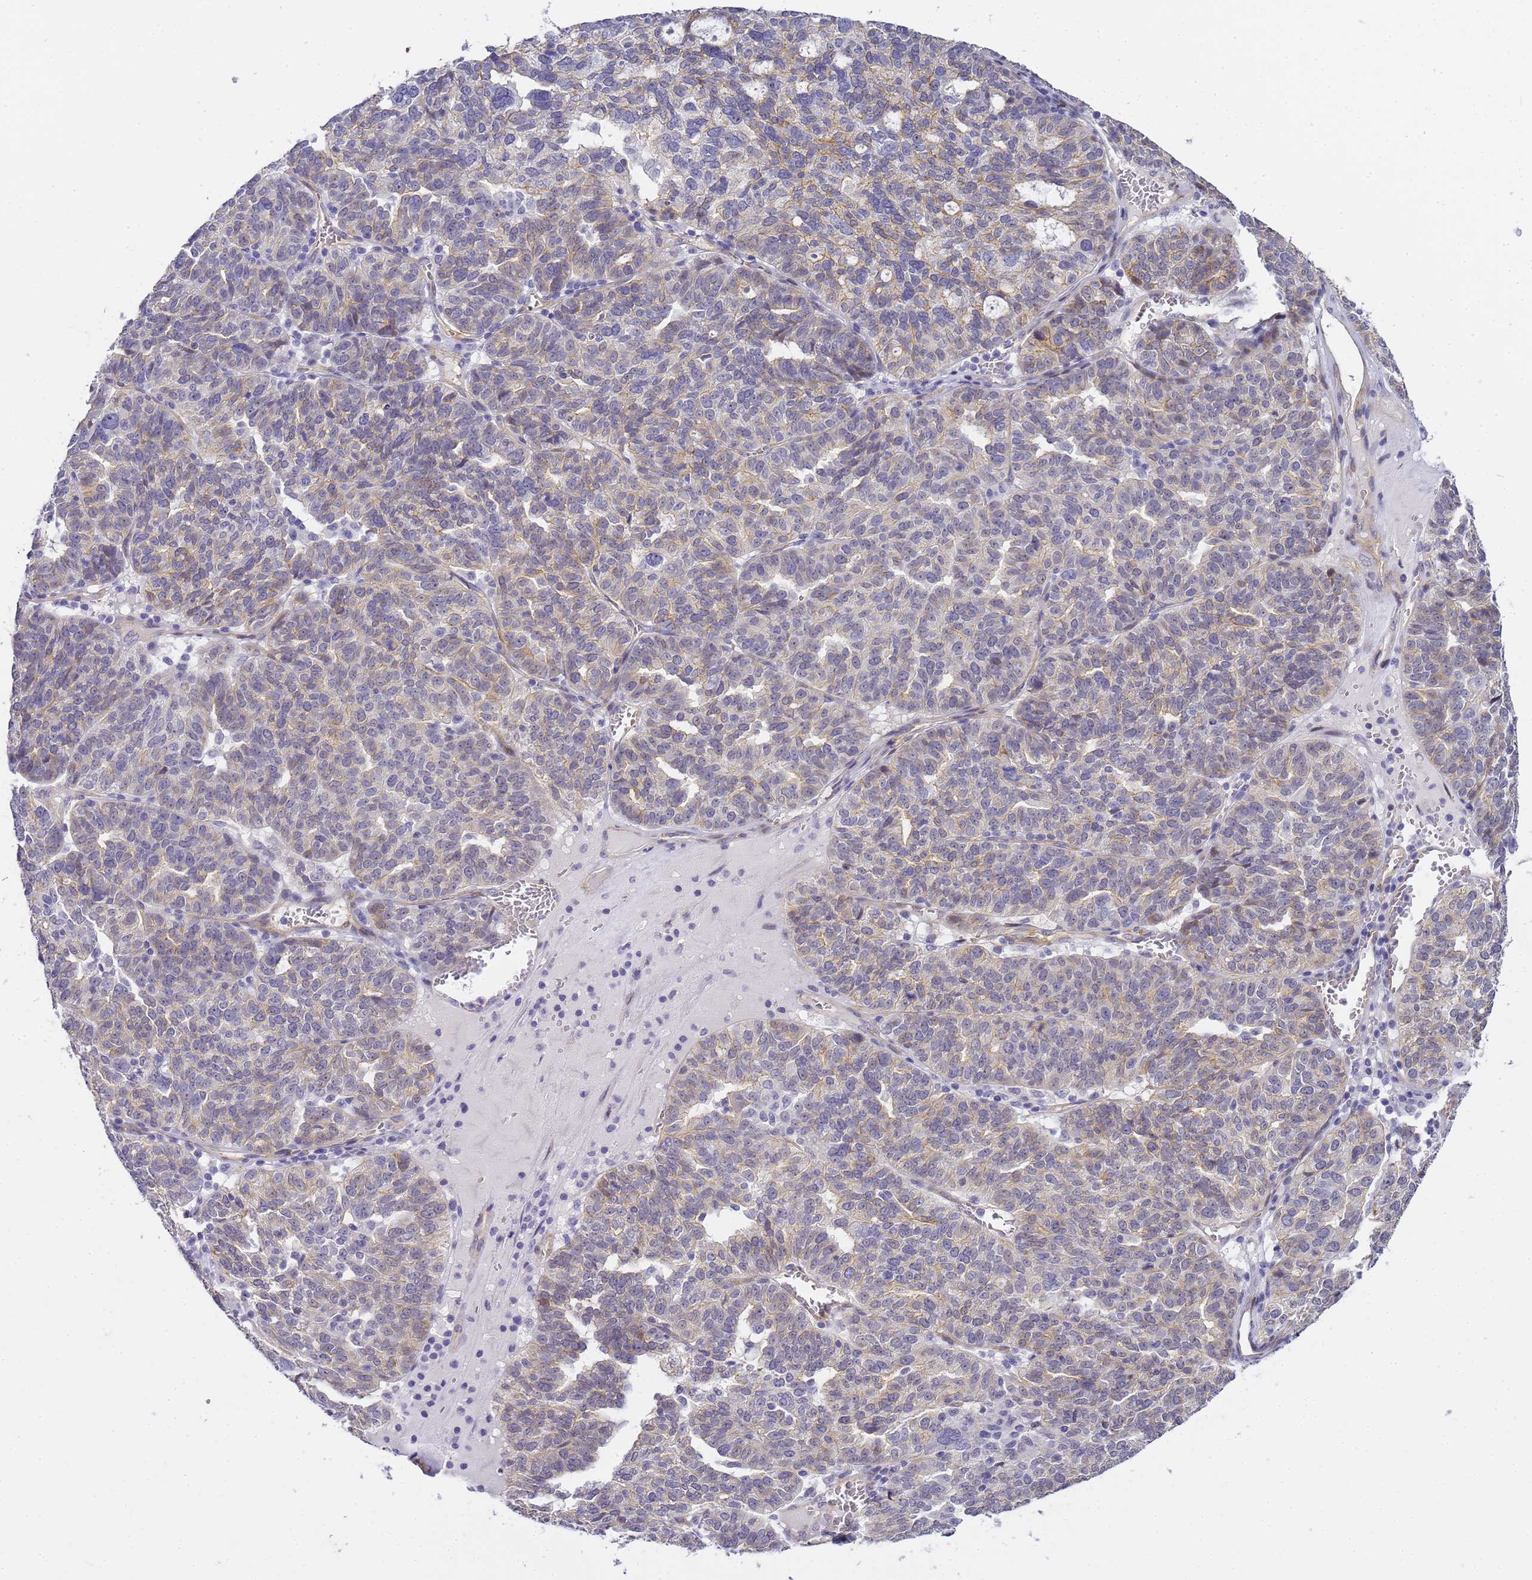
{"staining": {"intensity": "weak", "quantity": "<25%", "location": "cytoplasmic/membranous"}, "tissue": "ovarian cancer", "cell_type": "Tumor cells", "image_type": "cancer", "snomed": [{"axis": "morphology", "description": "Cystadenocarcinoma, serous, NOS"}, {"axis": "topography", "description": "Ovary"}], "caption": "DAB immunohistochemical staining of human serous cystadenocarcinoma (ovarian) demonstrates no significant staining in tumor cells.", "gene": "GON4L", "patient": {"sex": "female", "age": 59}}